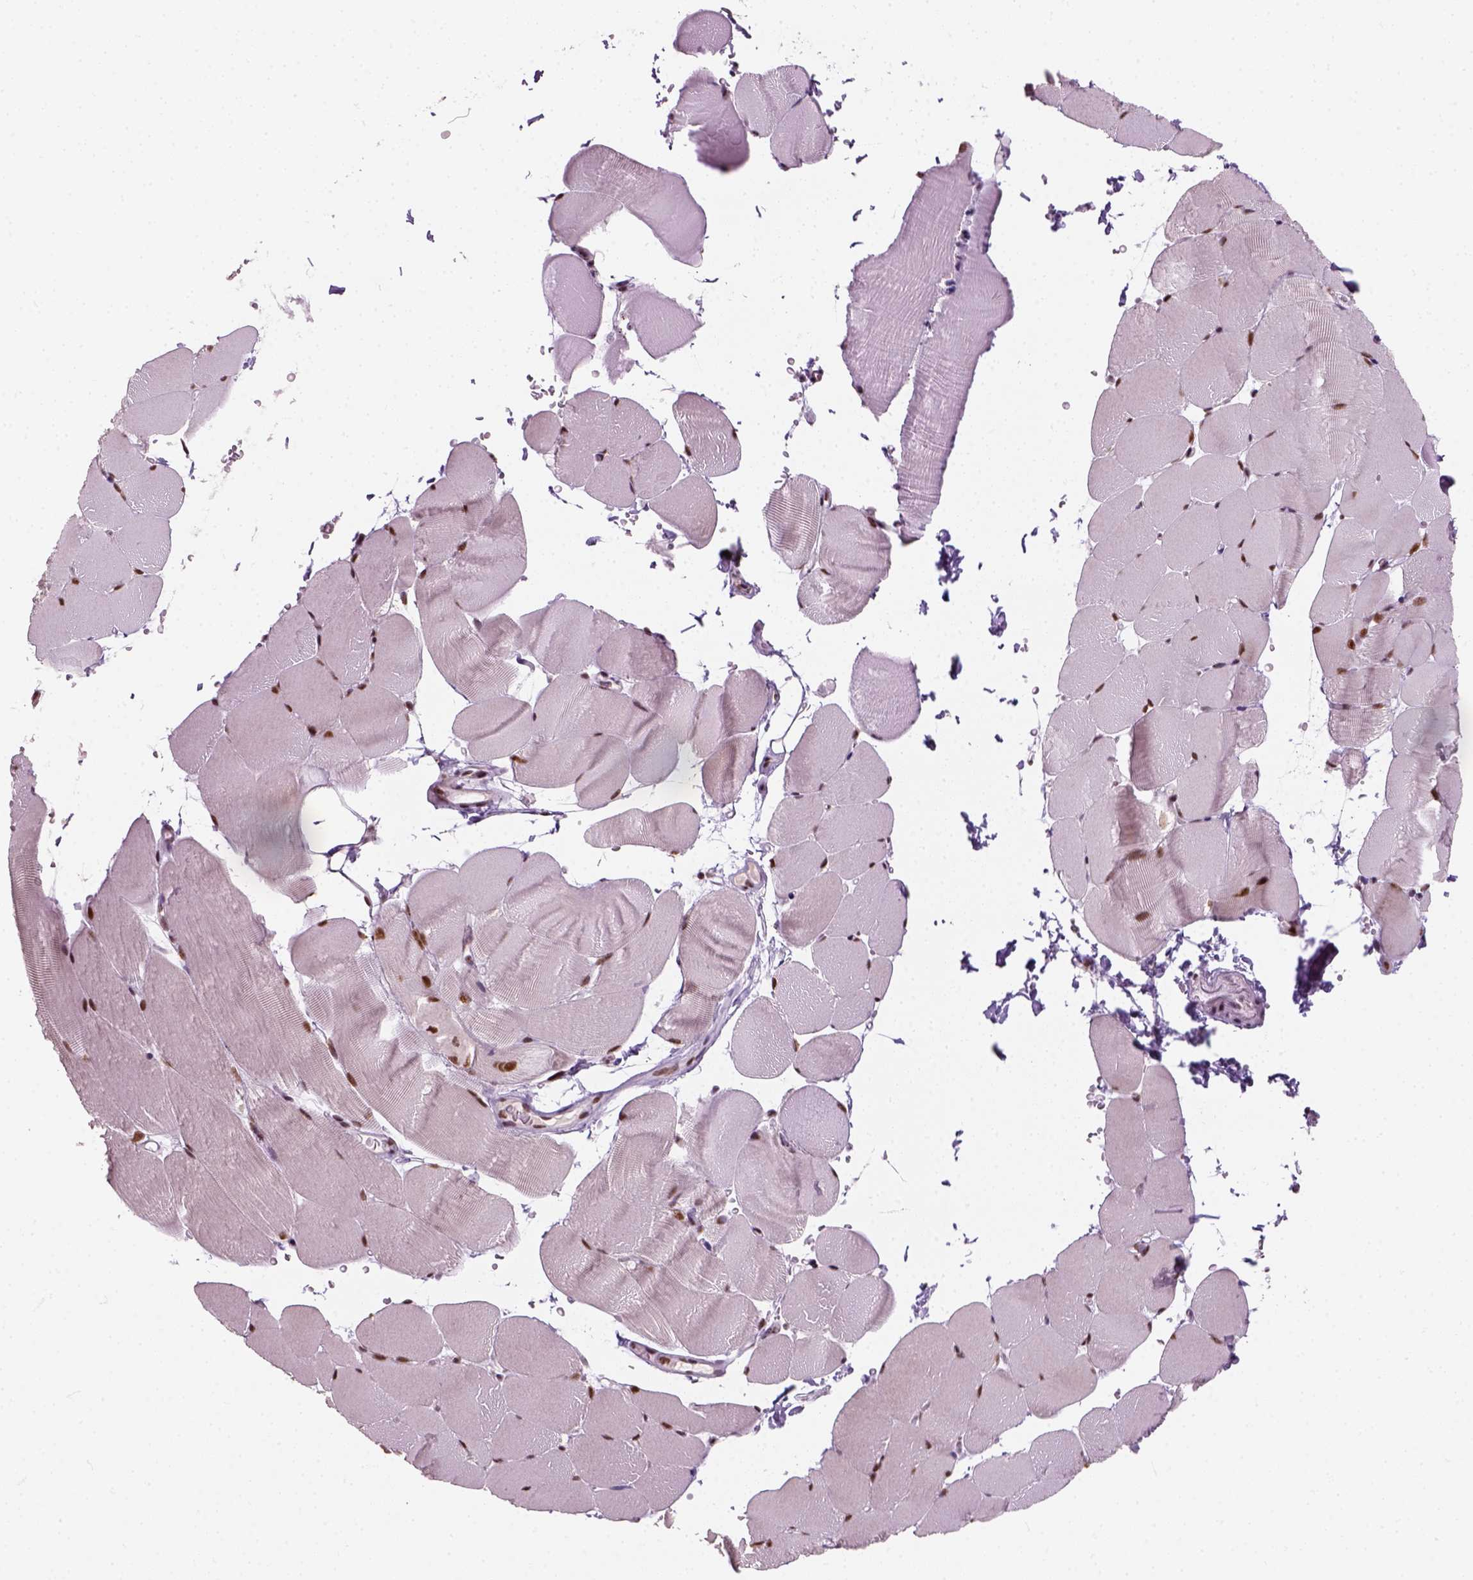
{"staining": {"intensity": "moderate", "quantity": ">75%", "location": "nuclear"}, "tissue": "skeletal muscle", "cell_type": "Myocytes", "image_type": "normal", "snomed": [{"axis": "morphology", "description": "Normal tissue, NOS"}, {"axis": "topography", "description": "Skeletal muscle"}], "caption": "Skeletal muscle stained with a brown dye reveals moderate nuclear positive expression in about >75% of myocytes.", "gene": "GTF2F1", "patient": {"sex": "female", "age": 37}}